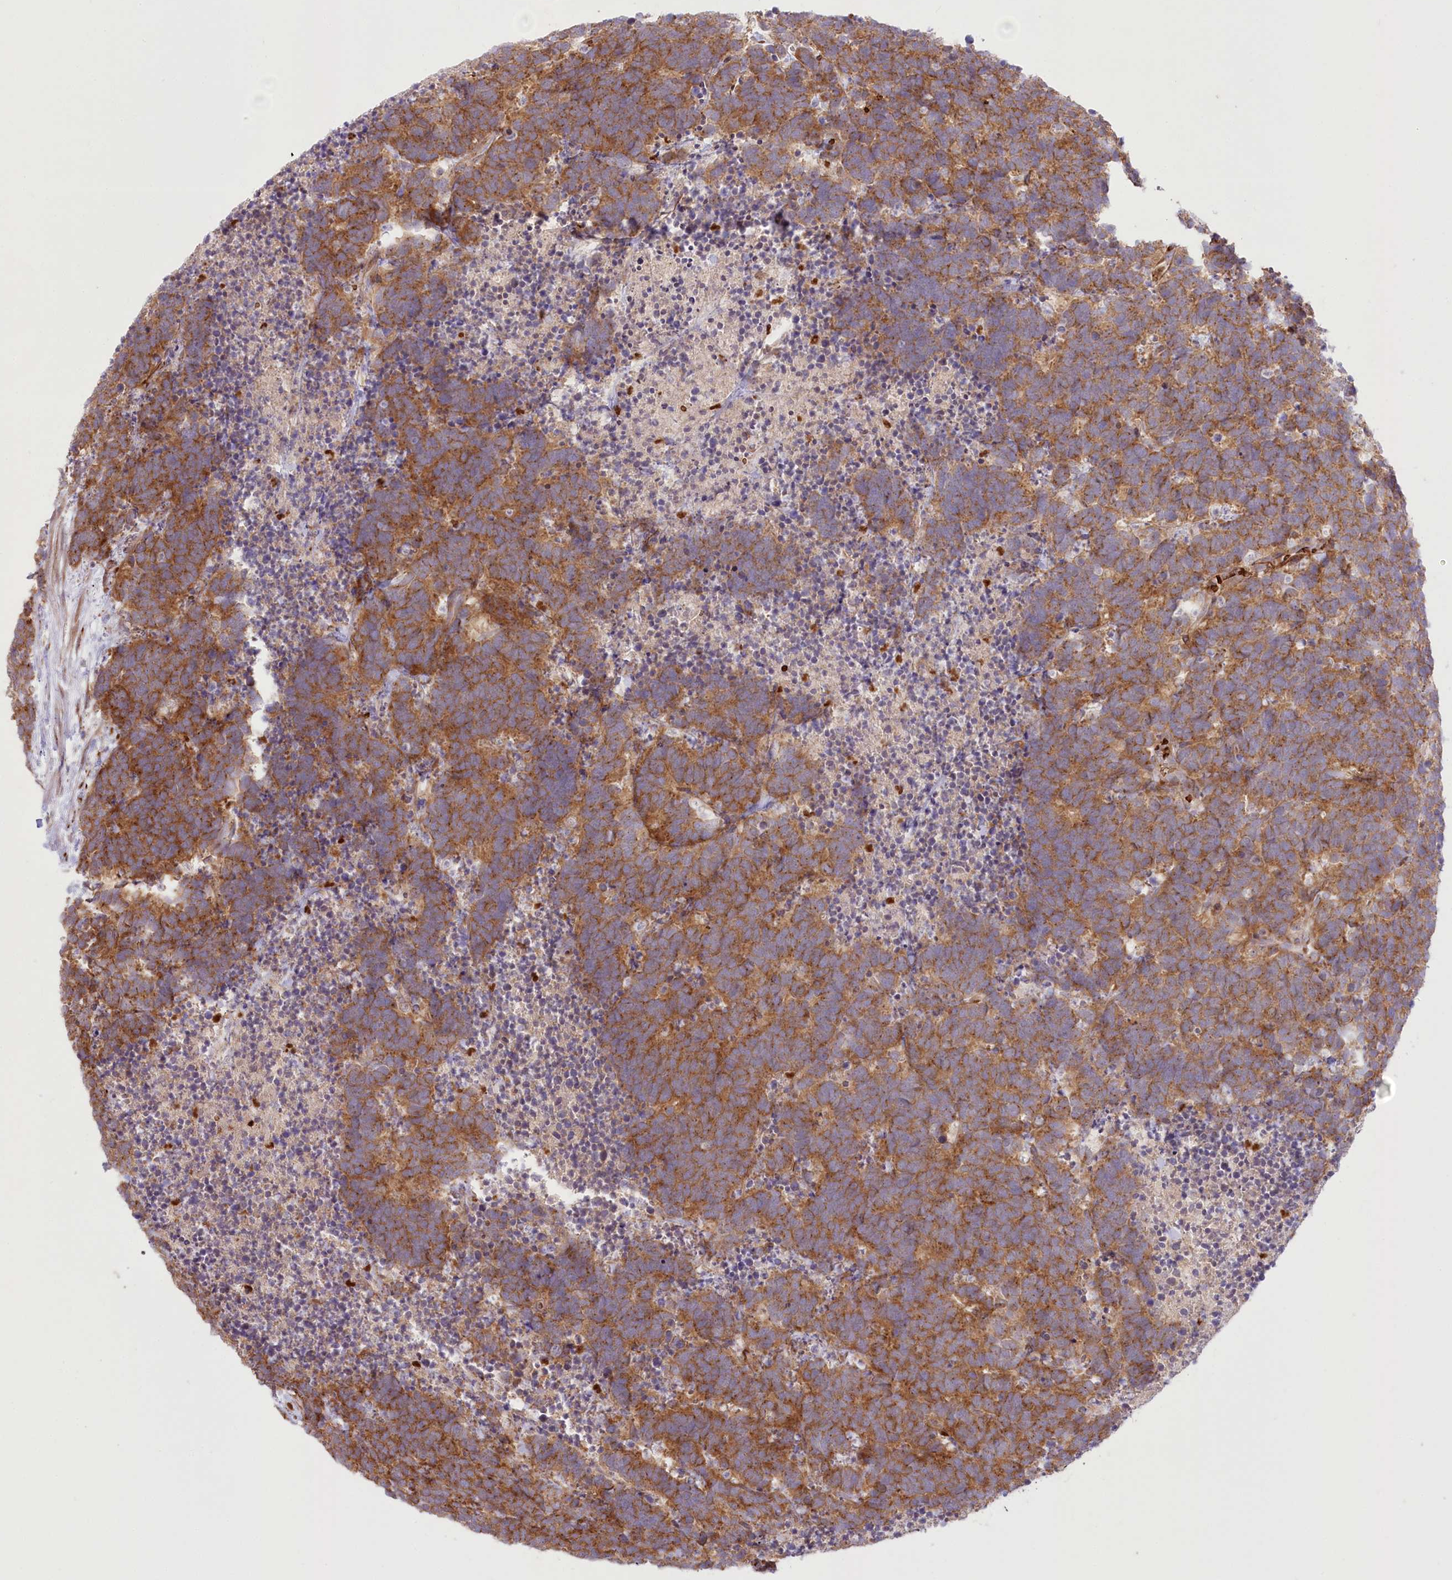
{"staining": {"intensity": "moderate", "quantity": ">75%", "location": "cytoplasmic/membranous"}, "tissue": "carcinoid", "cell_type": "Tumor cells", "image_type": "cancer", "snomed": [{"axis": "morphology", "description": "Carcinoma, NOS"}, {"axis": "morphology", "description": "Carcinoid, malignant, NOS"}, {"axis": "topography", "description": "Urinary bladder"}], "caption": "Approximately >75% of tumor cells in human malignant carcinoid reveal moderate cytoplasmic/membranous protein positivity as visualized by brown immunohistochemical staining.", "gene": "COMMD3", "patient": {"sex": "male", "age": 57}}